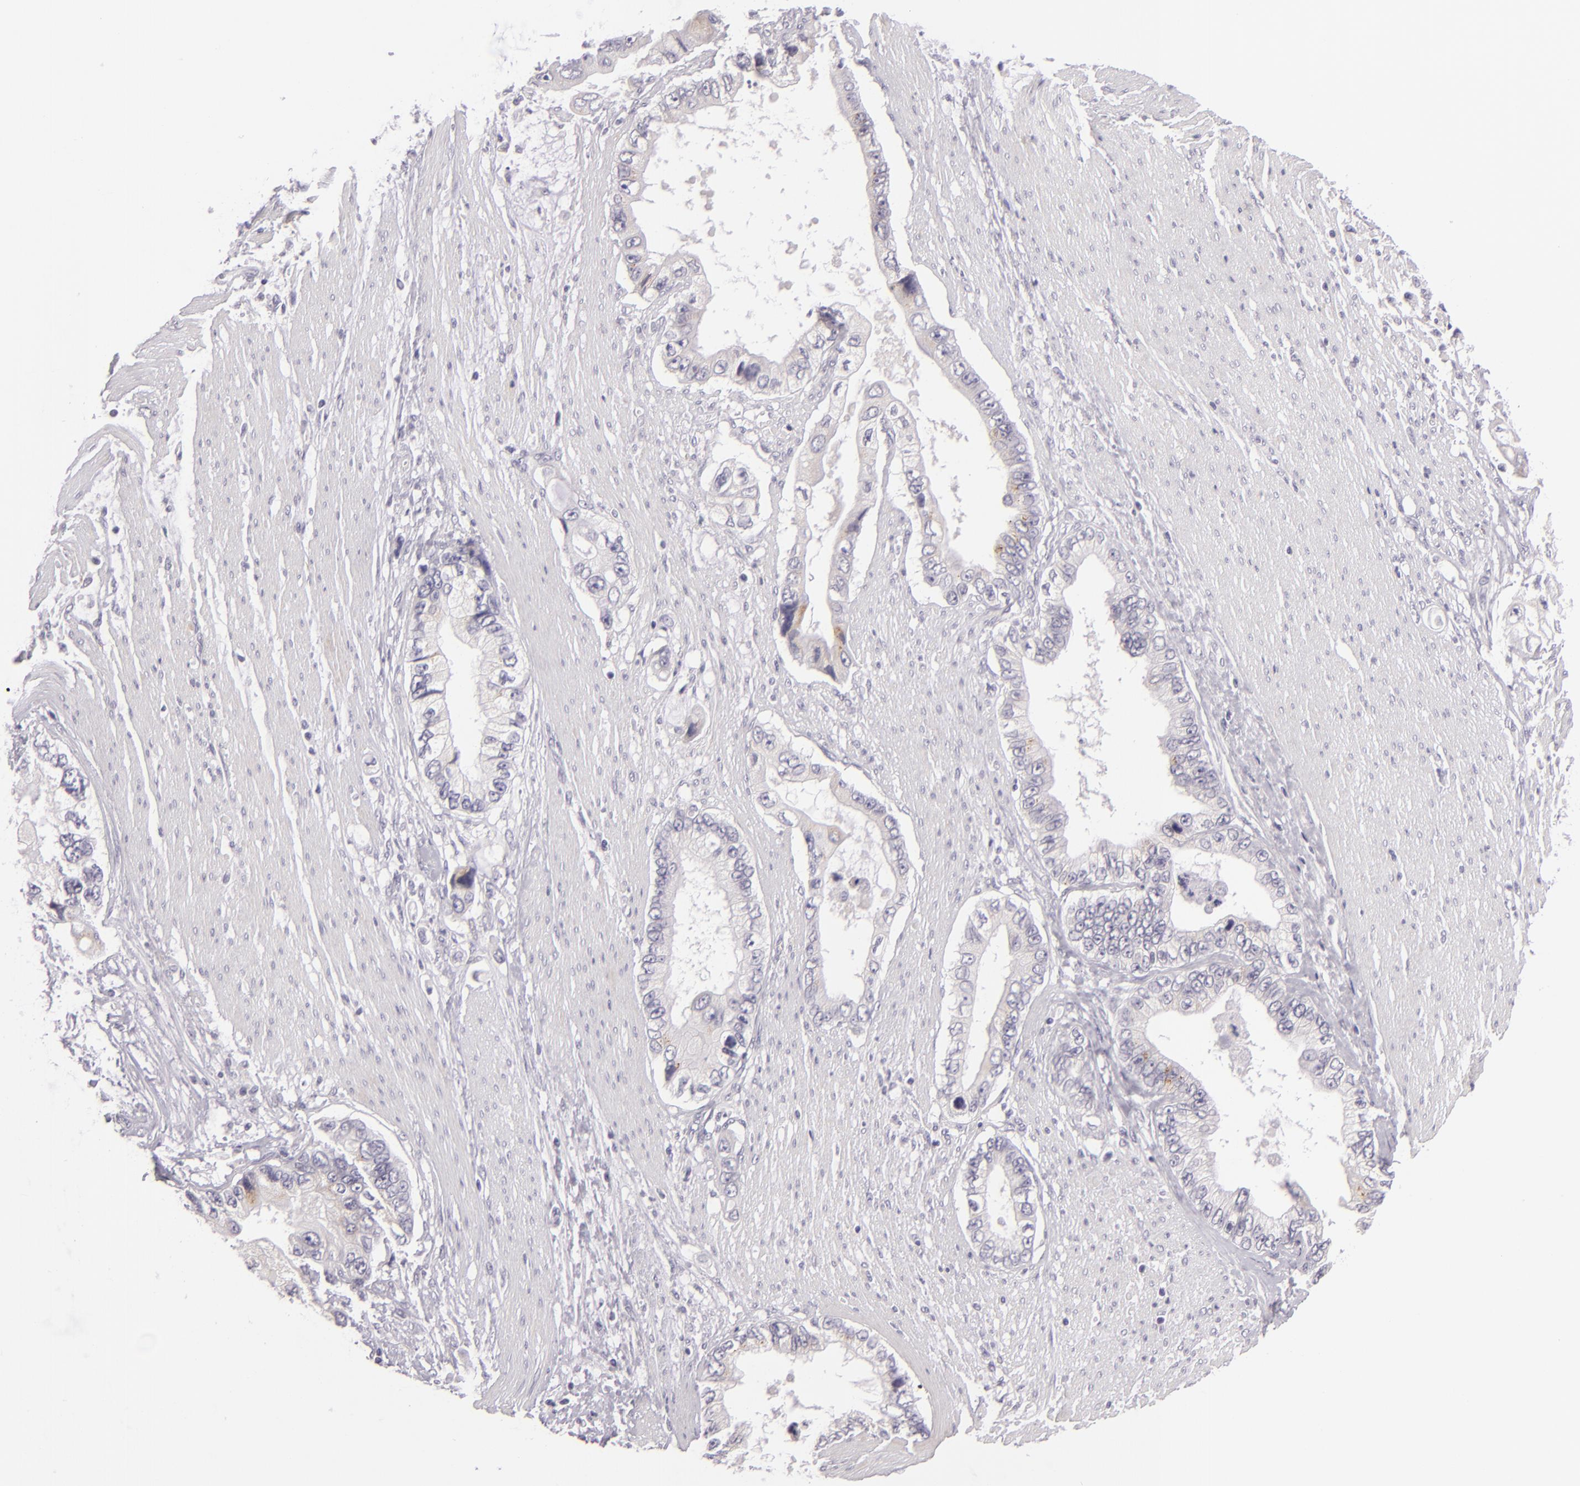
{"staining": {"intensity": "weak", "quantity": "<25%", "location": "cytoplasmic/membranous"}, "tissue": "pancreatic cancer", "cell_type": "Tumor cells", "image_type": "cancer", "snomed": [{"axis": "morphology", "description": "Adenocarcinoma, NOS"}, {"axis": "topography", "description": "Pancreas"}, {"axis": "topography", "description": "Stomach, upper"}], "caption": "Pancreatic adenocarcinoma was stained to show a protein in brown. There is no significant expression in tumor cells.", "gene": "EGFL6", "patient": {"sex": "male", "age": 77}}